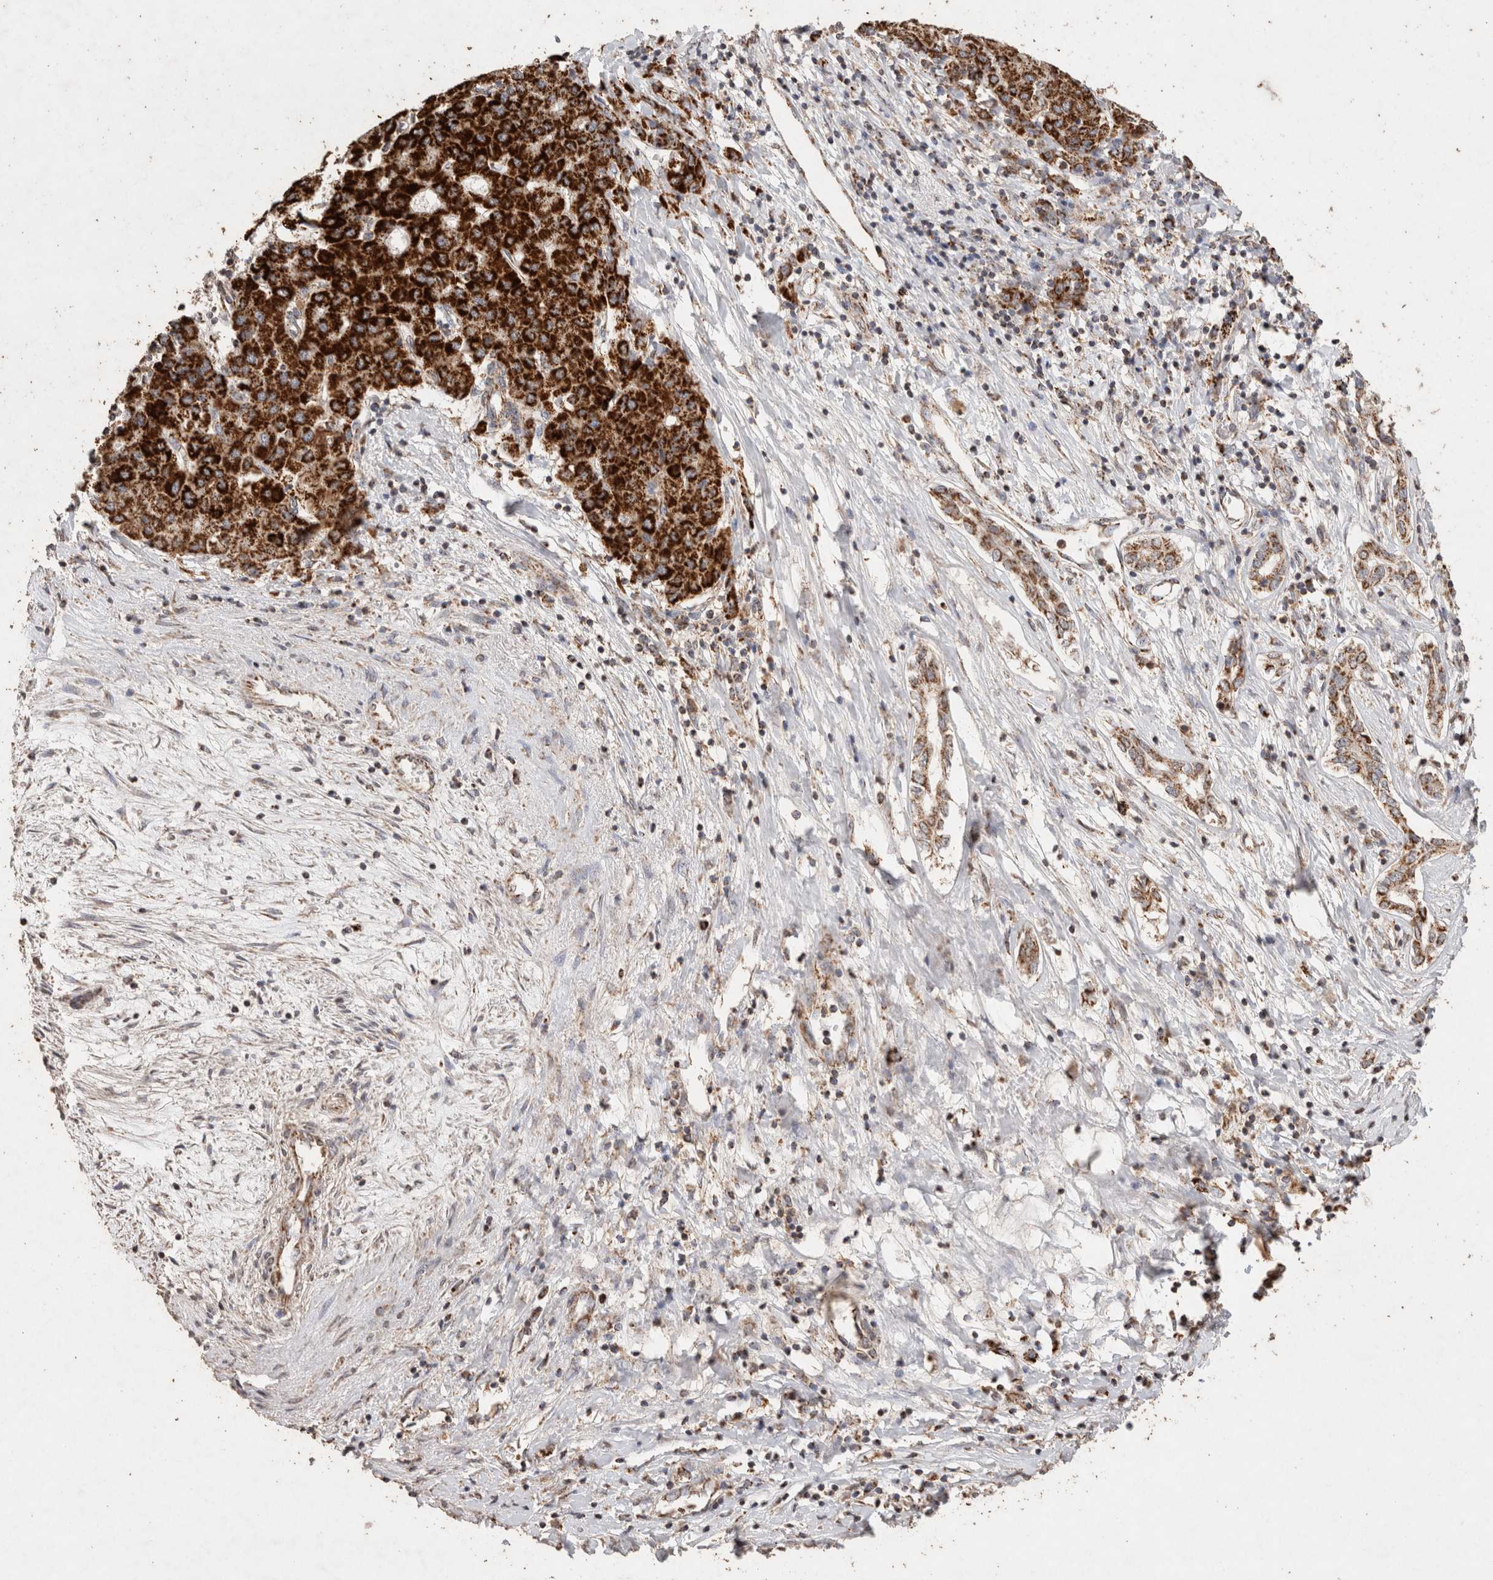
{"staining": {"intensity": "strong", "quantity": ">75%", "location": "cytoplasmic/membranous"}, "tissue": "liver cancer", "cell_type": "Tumor cells", "image_type": "cancer", "snomed": [{"axis": "morphology", "description": "Carcinoma, Hepatocellular, NOS"}, {"axis": "topography", "description": "Liver"}], "caption": "The image displays immunohistochemical staining of liver cancer. There is strong cytoplasmic/membranous positivity is present in approximately >75% of tumor cells. (DAB (3,3'-diaminobenzidine) = brown stain, brightfield microscopy at high magnification).", "gene": "ACADM", "patient": {"sex": "male", "age": 65}}